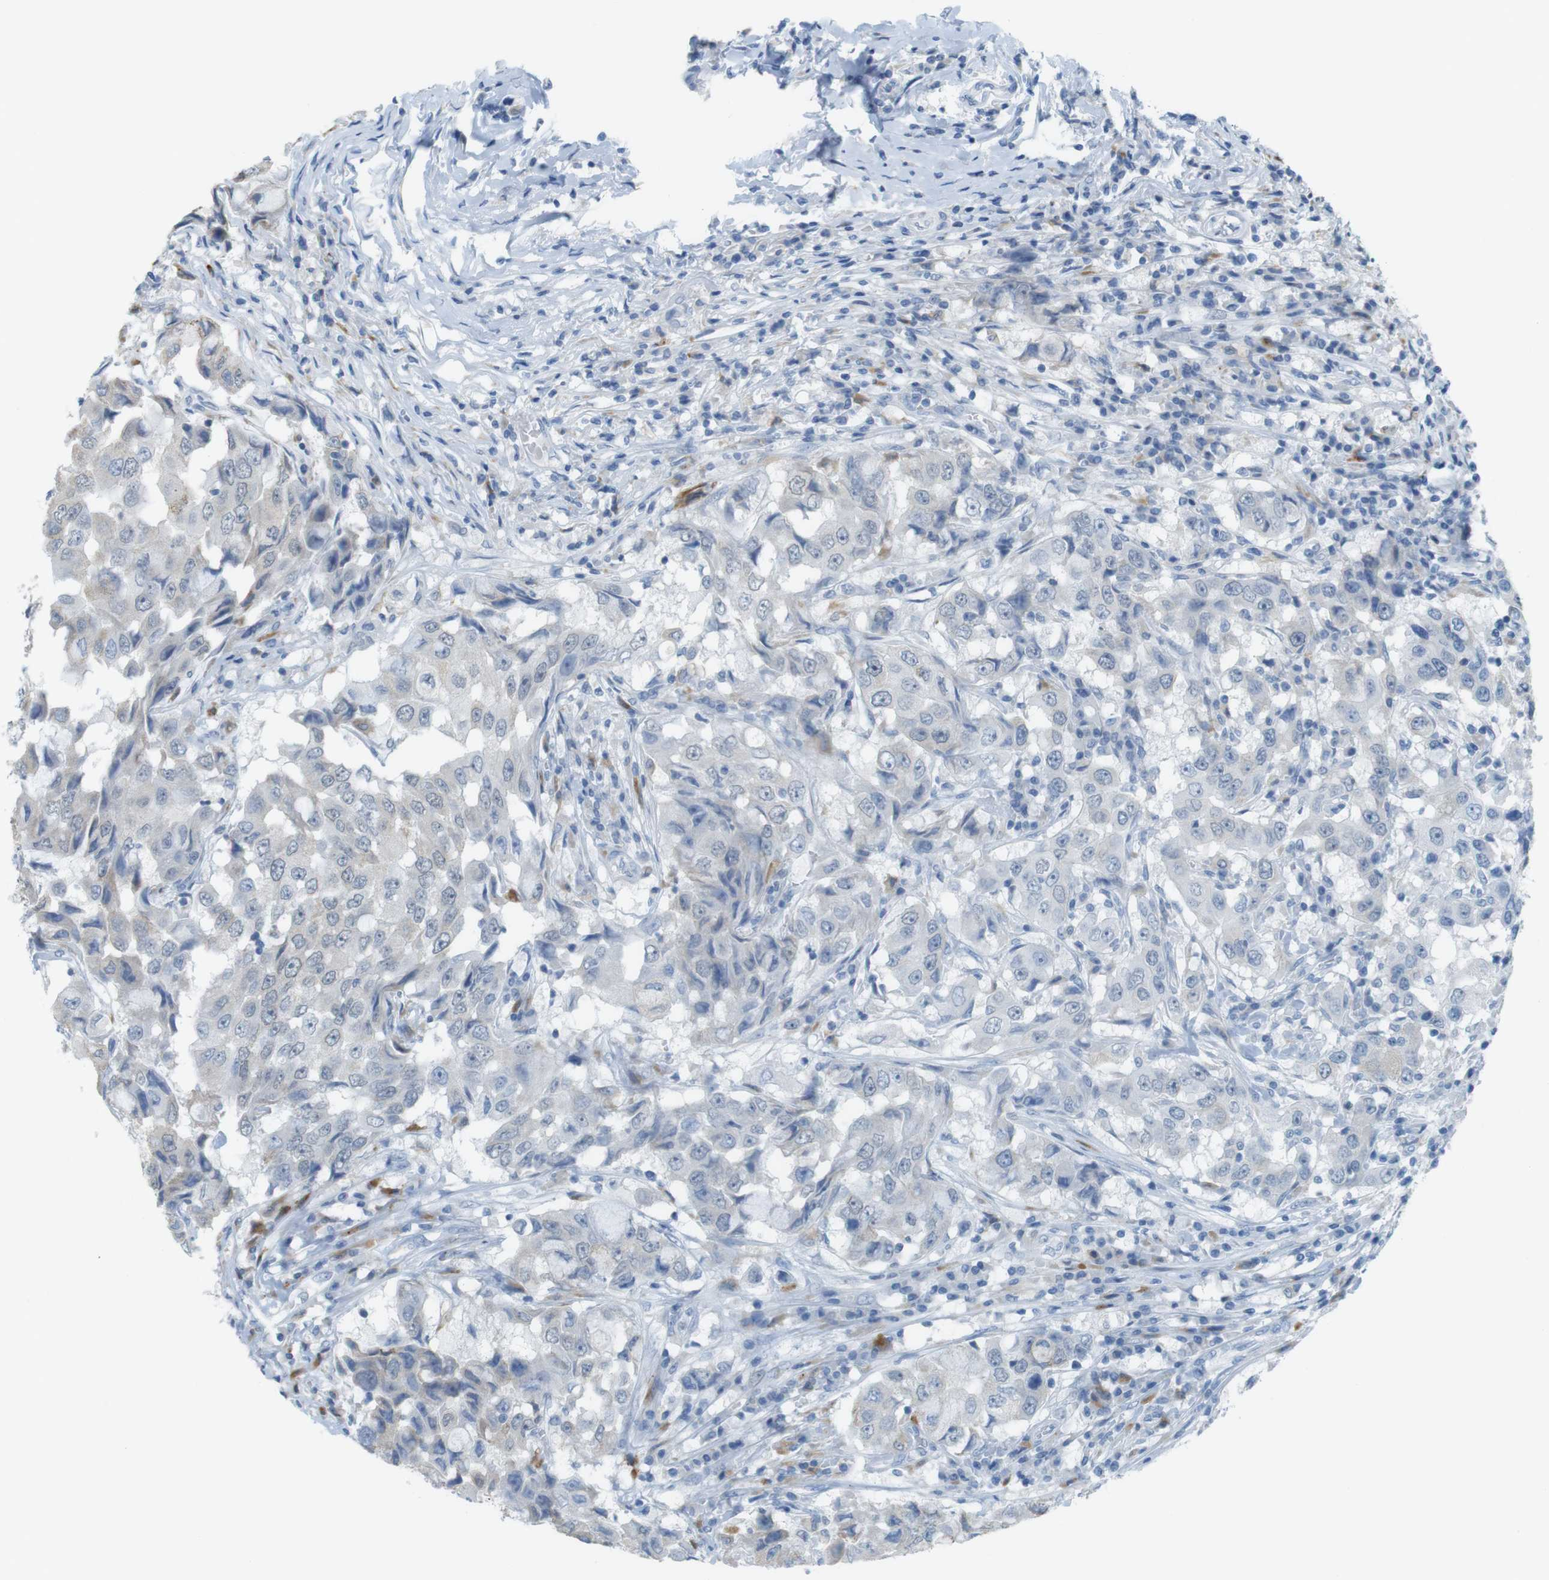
{"staining": {"intensity": "negative", "quantity": "none", "location": "none"}, "tissue": "breast cancer", "cell_type": "Tumor cells", "image_type": "cancer", "snomed": [{"axis": "morphology", "description": "Duct carcinoma"}, {"axis": "topography", "description": "Breast"}], "caption": "Tumor cells are negative for protein expression in human breast cancer. (Brightfield microscopy of DAB immunohistochemistry at high magnification).", "gene": "YIPF1", "patient": {"sex": "female", "age": 27}}